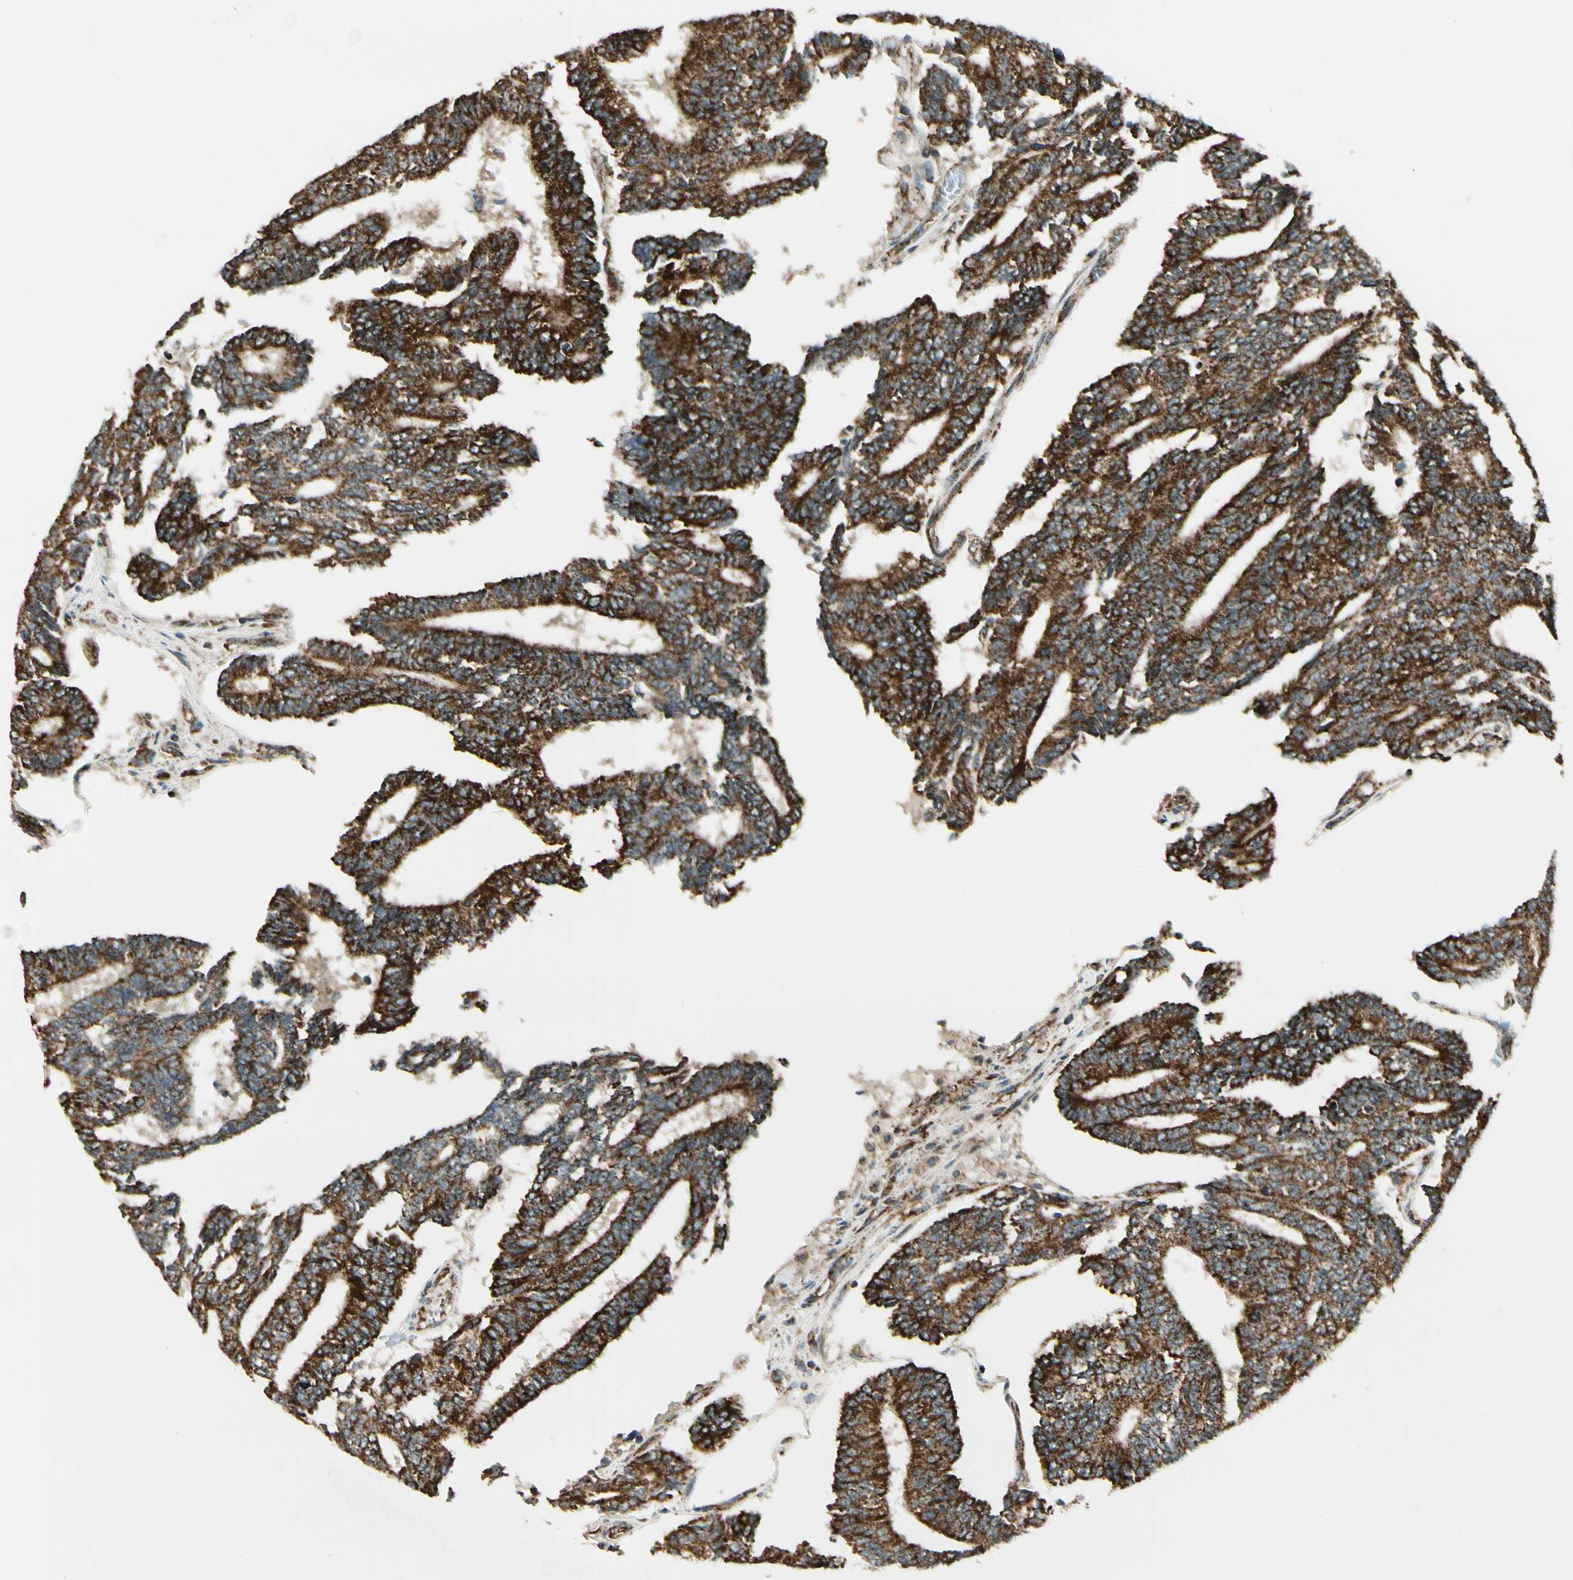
{"staining": {"intensity": "strong", "quantity": ">75%", "location": "cytoplasmic/membranous"}, "tissue": "prostate cancer", "cell_type": "Tumor cells", "image_type": "cancer", "snomed": [{"axis": "morphology", "description": "Adenocarcinoma, High grade"}, {"axis": "topography", "description": "Prostate"}], "caption": "This is an image of immunohistochemistry staining of prostate cancer (adenocarcinoma (high-grade)), which shows strong staining in the cytoplasmic/membranous of tumor cells.", "gene": "EPHB3", "patient": {"sex": "male", "age": 55}}